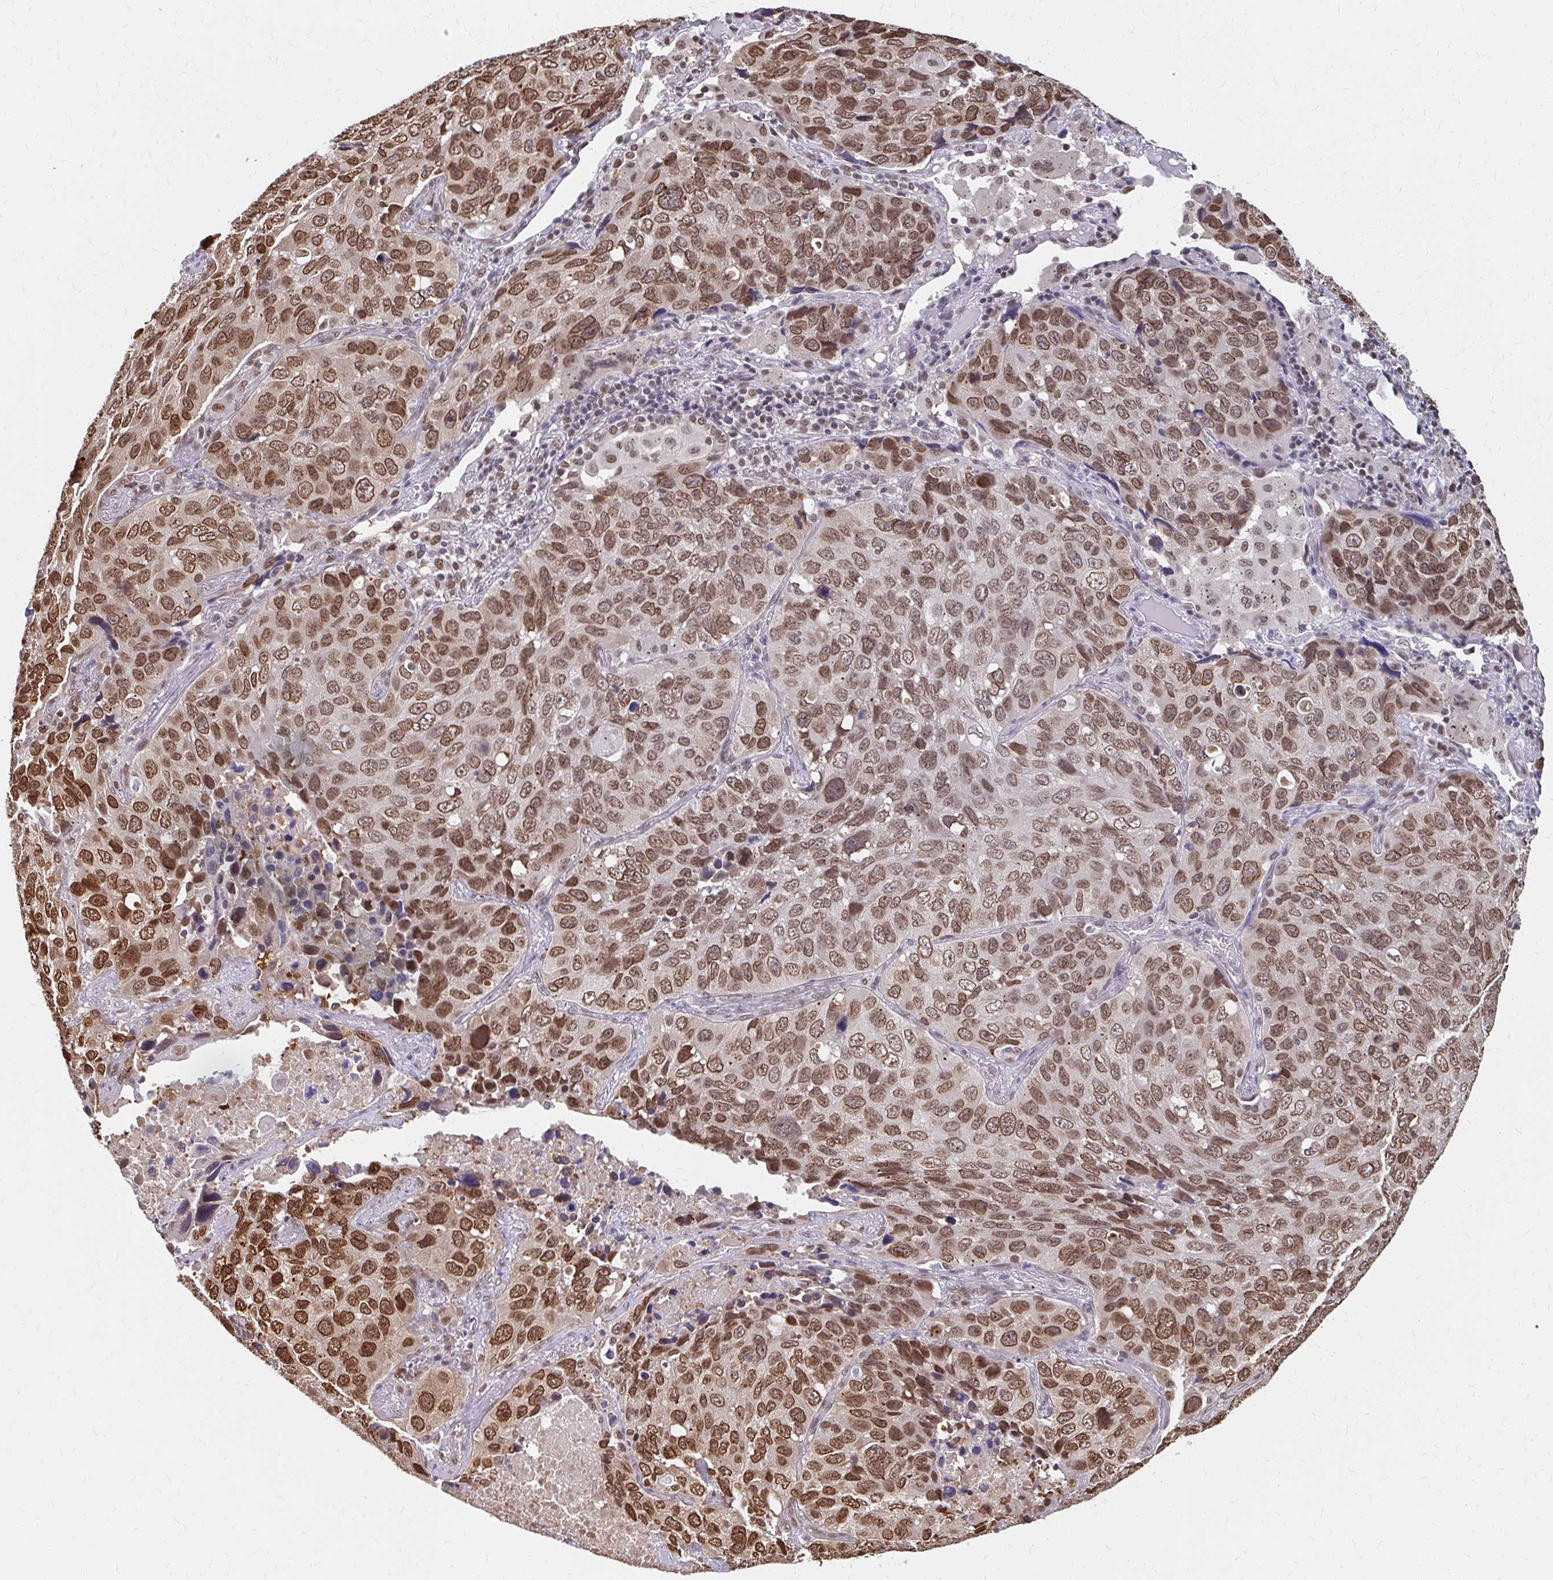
{"staining": {"intensity": "moderate", "quantity": ">75%", "location": "cytoplasmic/membranous,nuclear"}, "tissue": "lung cancer", "cell_type": "Tumor cells", "image_type": "cancer", "snomed": [{"axis": "morphology", "description": "Squamous cell carcinoma, NOS"}, {"axis": "topography", "description": "Lung"}], "caption": "This is an image of immunohistochemistry staining of squamous cell carcinoma (lung), which shows moderate staining in the cytoplasmic/membranous and nuclear of tumor cells.", "gene": "XPO1", "patient": {"sex": "male", "age": 60}}